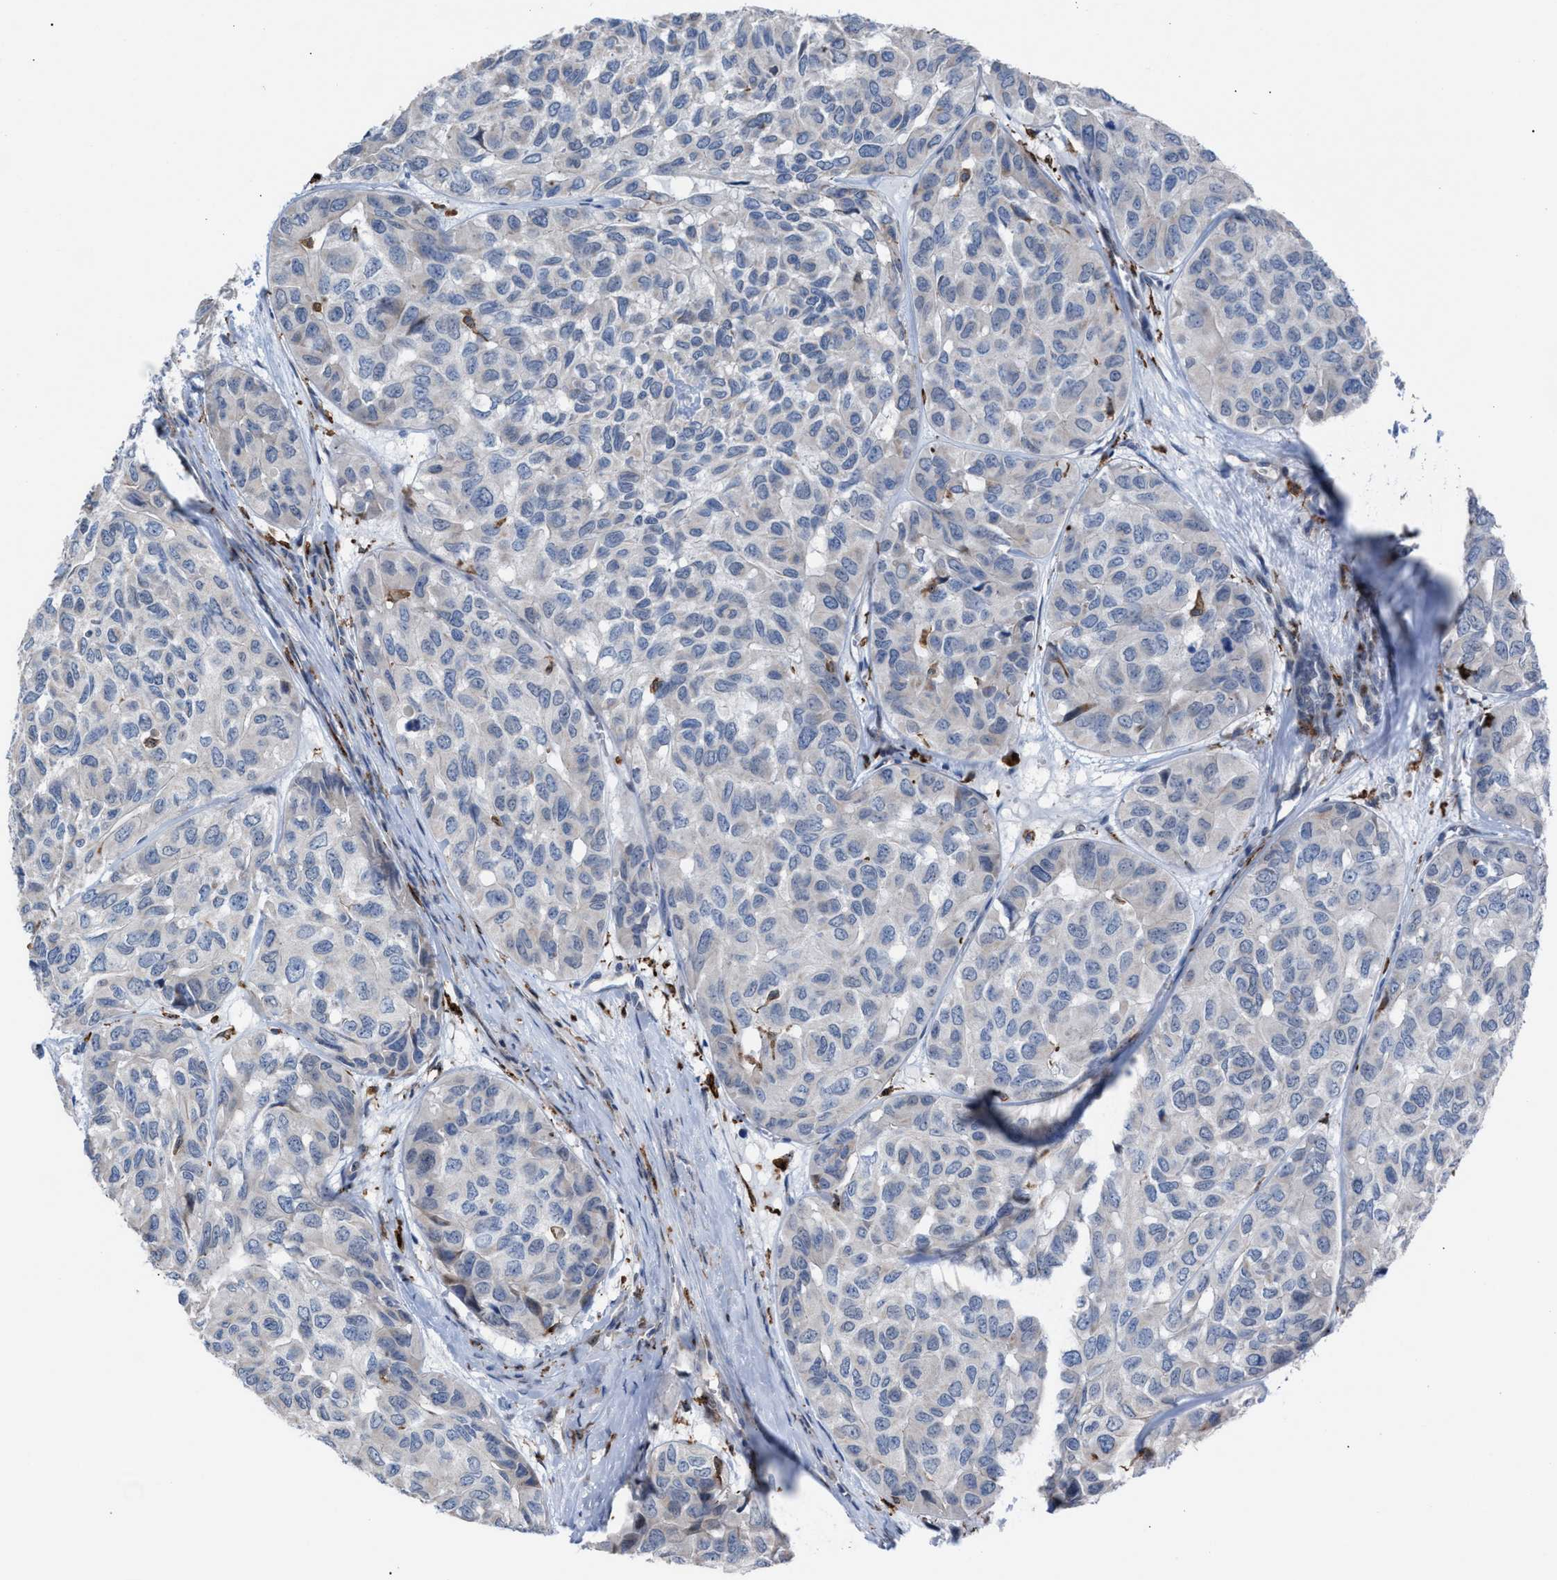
{"staining": {"intensity": "negative", "quantity": "none", "location": "none"}, "tissue": "head and neck cancer", "cell_type": "Tumor cells", "image_type": "cancer", "snomed": [{"axis": "morphology", "description": "Adenocarcinoma, NOS"}, {"axis": "topography", "description": "Salivary gland, NOS"}, {"axis": "topography", "description": "Head-Neck"}], "caption": "There is no significant positivity in tumor cells of adenocarcinoma (head and neck). (Brightfield microscopy of DAB (3,3'-diaminobenzidine) immunohistochemistry (IHC) at high magnification).", "gene": "SLC47A1", "patient": {"sex": "female", "age": 76}}